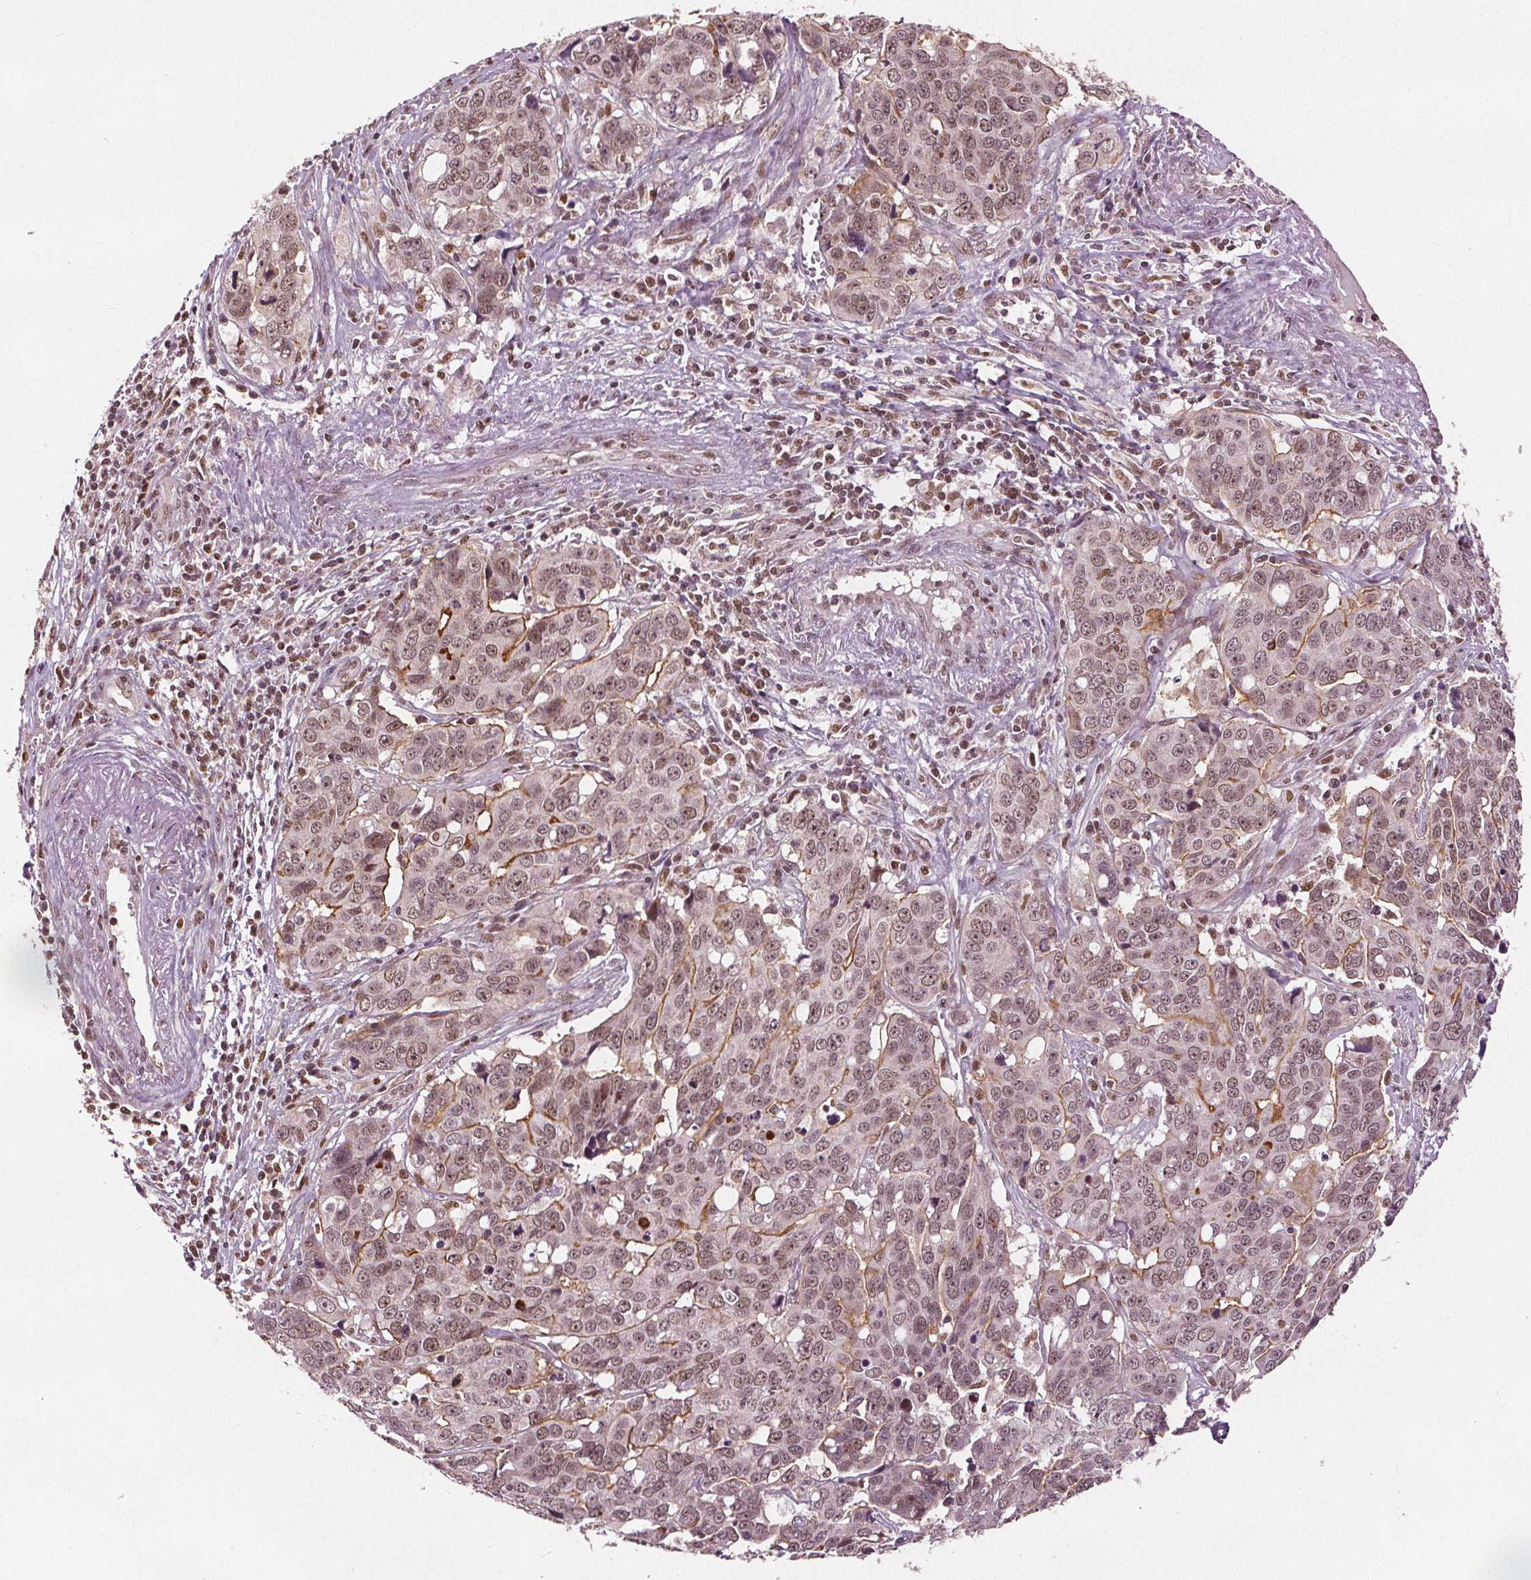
{"staining": {"intensity": "moderate", "quantity": "25%-75%", "location": "cytoplasmic/membranous,nuclear"}, "tissue": "ovarian cancer", "cell_type": "Tumor cells", "image_type": "cancer", "snomed": [{"axis": "morphology", "description": "Carcinoma, endometroid"}, {"axis": "topography", "description": "Ovary"}], "caption": "Ovarian cancer (endometroid carcinoma) stained with a protein marker displays moderate staining in tumor cells.", "gene": "DDX11", "patient": {"sex": "female", "age": 78}}